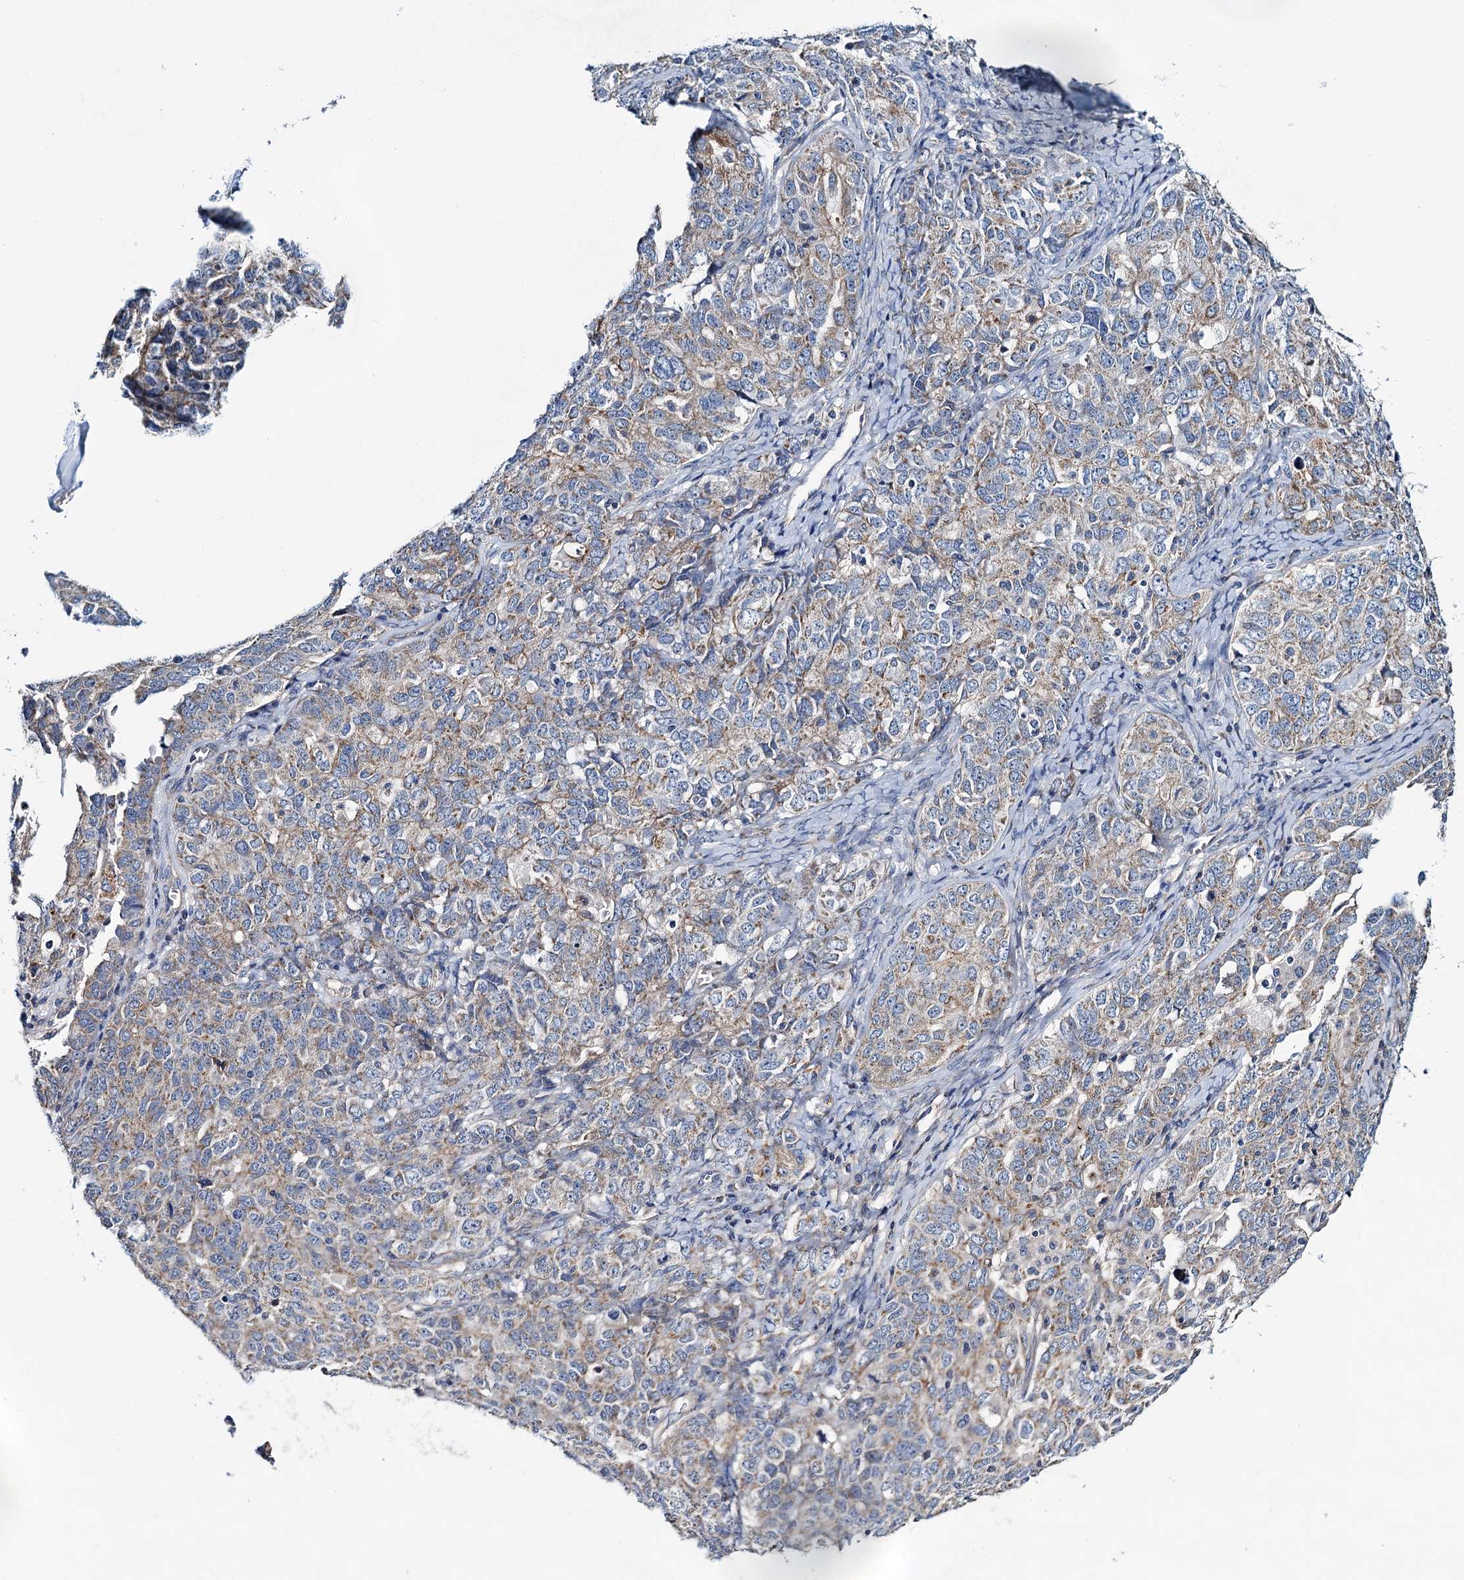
{"staining": {"intensity": "moderate", "quantity": ">75%", "location": "cytoplasmic/membranous"}, "tissue": "ovarian cancer", "cell_type": "Tumor cells", "image_type": "cancer", "snomed": [{"axis": "morphology", "description": "Carcinoma, endometroid"}, {"axis": "topography", "description": "Ovary"}], "caption": "IHC (DAB (3,3'-diaminobenzidine)) staining of ovarian endometroid carcinoma shows moderate cytoplasmic/membranous protein staining in approximately >75% of tumor cells.", "gene": "CEP295", "patient": {"sex": "female", "age": 62}}